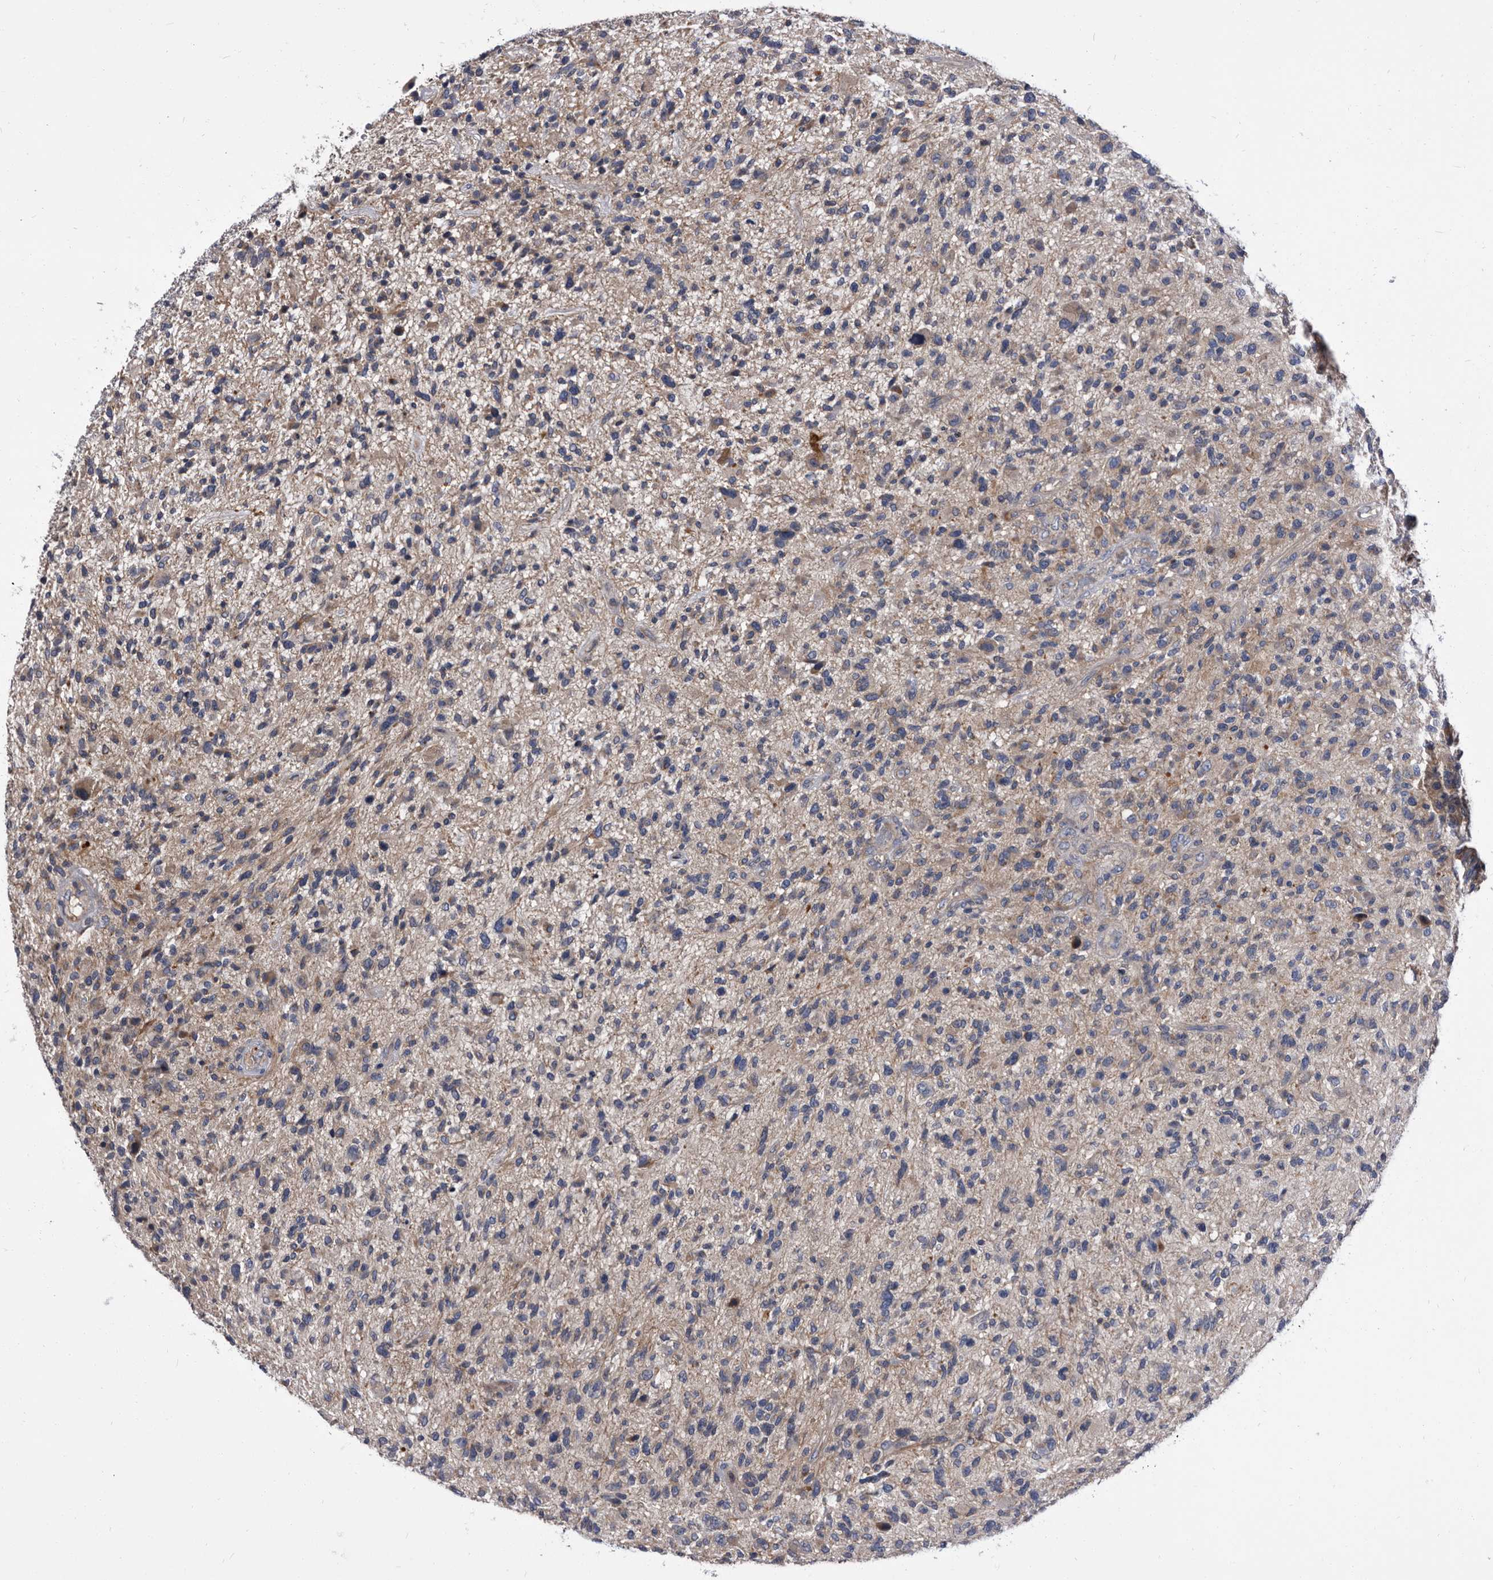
{"staining": {"intensity": "negative", "quantity": "none", "location": "none"}, "tissue": "glioma", "cell_type": "Tumor cells", "image_type": "cancer", "snomed": [{"axis": "morphology", "description": "Glioma, malignant, High grade"}, {"axis": "topography", "description": "Brain"}], "caption": "Immunohistochemistry image of human glioma stained for a protein (brown), which demonstrates no staining in tumor cells. Nuclei are stained in blue.", "gene": "DTNBP1", "patient": {"sex": "male", "age": 47}}